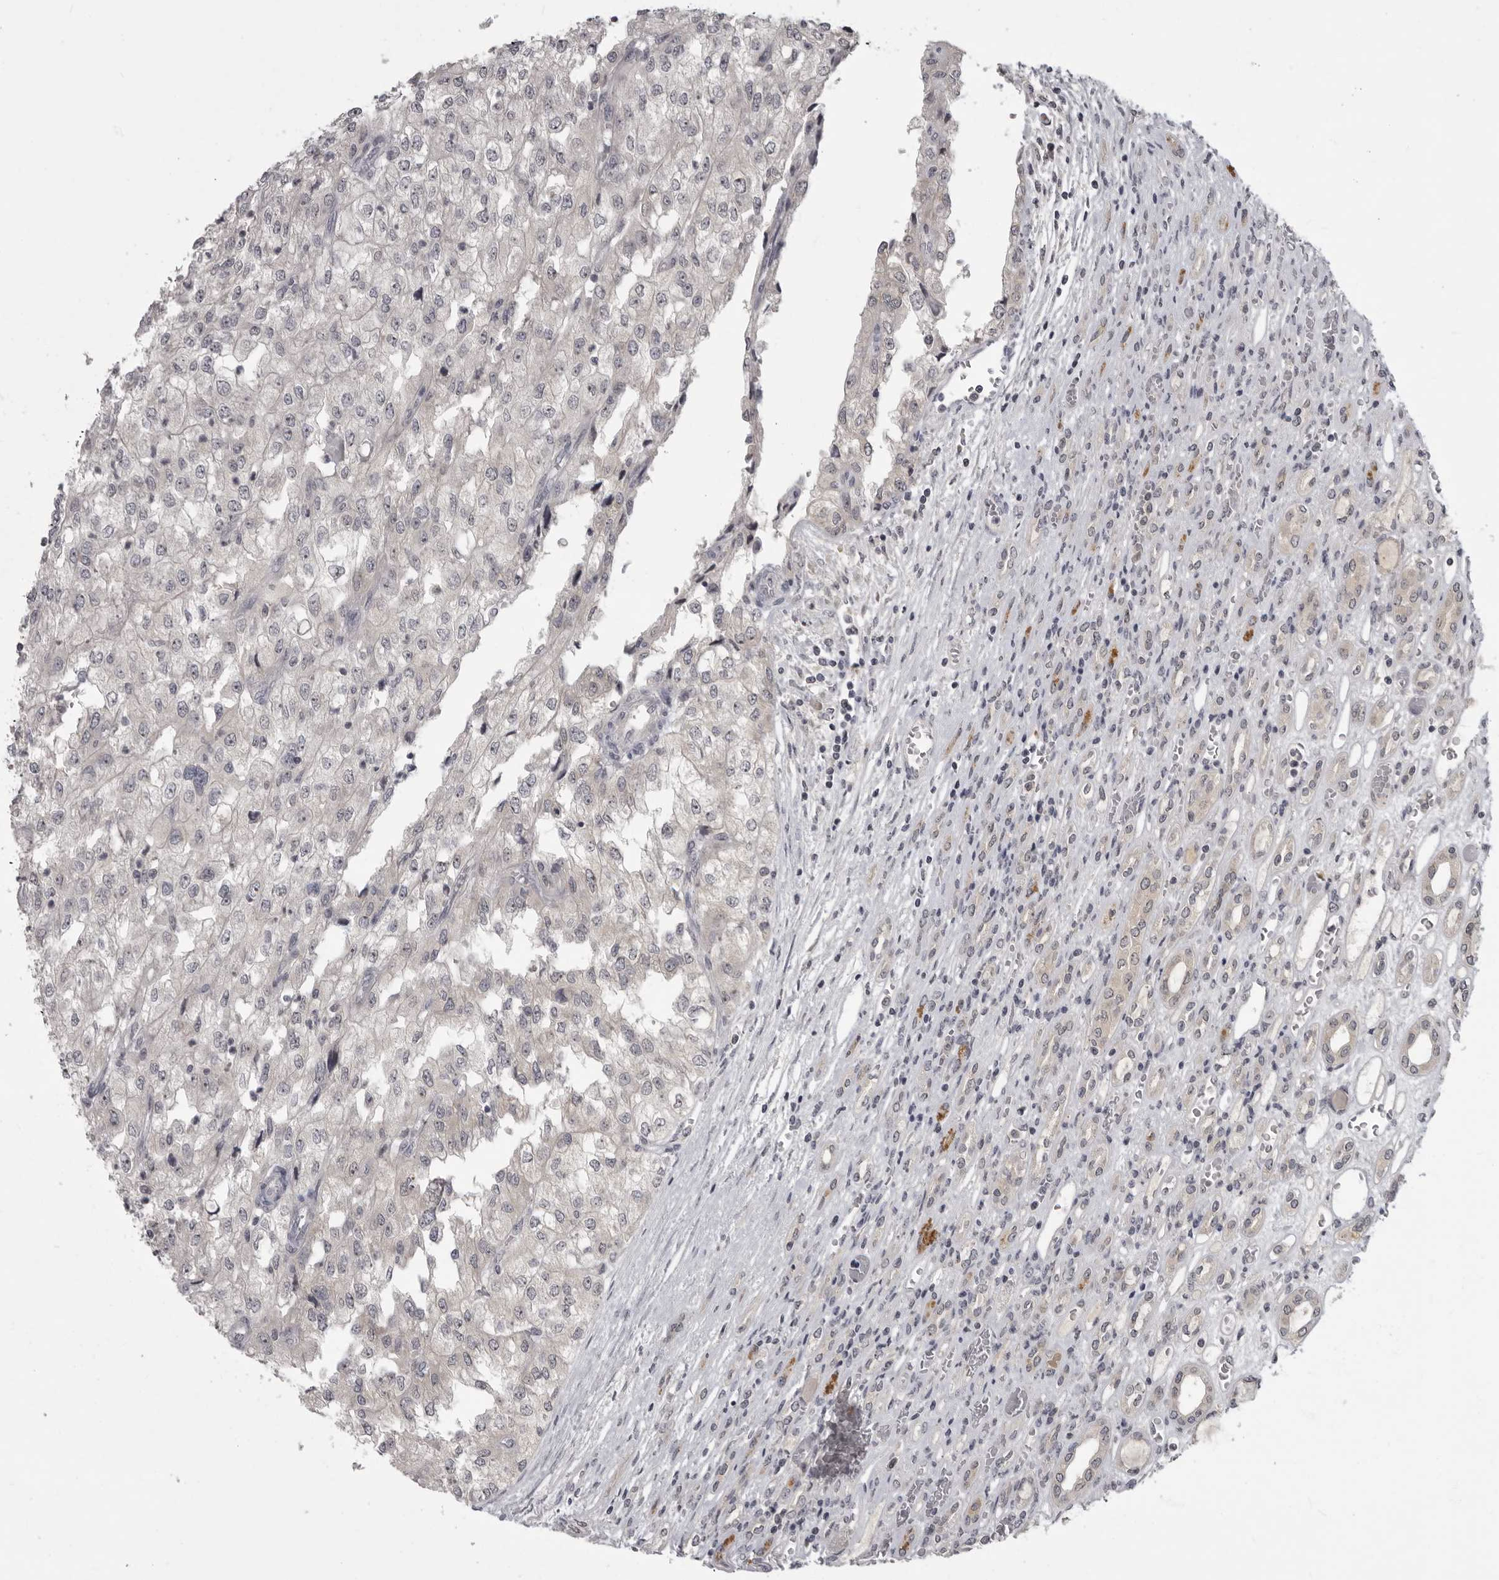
{"staining": {"intensity": "negative", "quantity": "none", "location": "none"}, "tissue": "renal cancer", "cell_type": "Tumor cells", "image_type": "cancer", "snomed": [{"axis": "morphology", "description": "Adenocarcinoma, NOS"}, {"axis": "topography", "description": "Kidney"}], "caption": "DAB immunohistochemical staining of human renal cancer (adenocarcinoma) reveals no significant staining in tumor cells. Brightfield microscopy of immunohistochemistry stained with DAB (3,3'-diaminobenzidine) (brown) and hematoxylin (blue), captured at high magnification.", "gene": "MRTO4", "patient": {"sex": "female", "age": 54}}